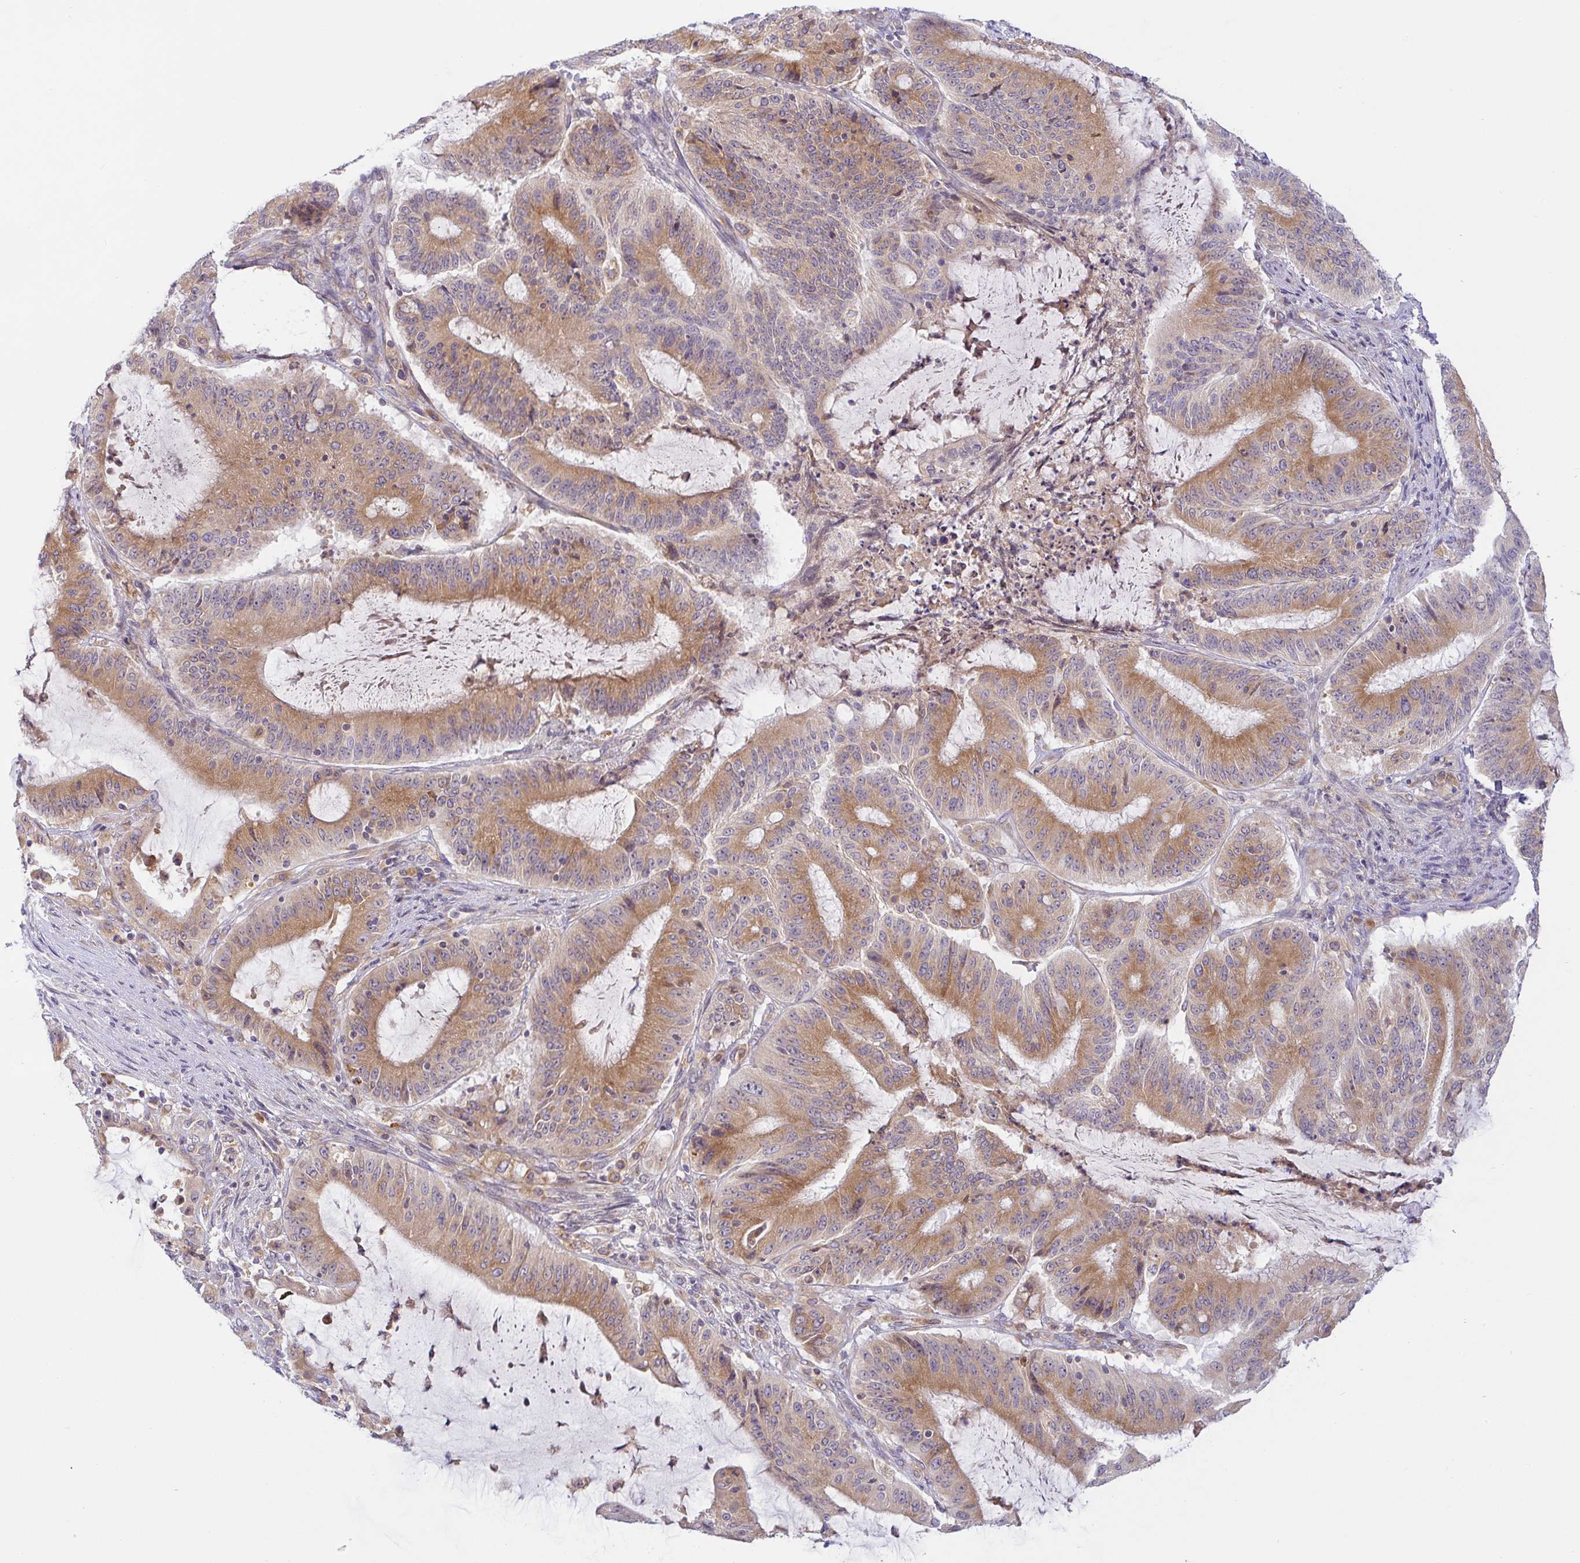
{"staining": {"intensity": "moderate", "quantity": ">75%", "location": "cytoplasmic/membranous"}, "tissue": "liver cancer", "cell_type": "Tumor cells", "image_type": "cancer", "snomed": [{"axis": "morphology", "description": "Normal tissue, NOS"}, {"axis": "morphology", "description": "Cholangiocarcinoma"}, {"axis": "topography", "description": "Liver"}, {"axis": "topography", "description": "Peripheral nerve tissue"}], "caption": "A brown stain highlights moderate cytoplasmic/membranous expression of a protein in liver cancer tumor cells.", "gene": "DERL2", "patient": {"sex": "female", "age": 73}}